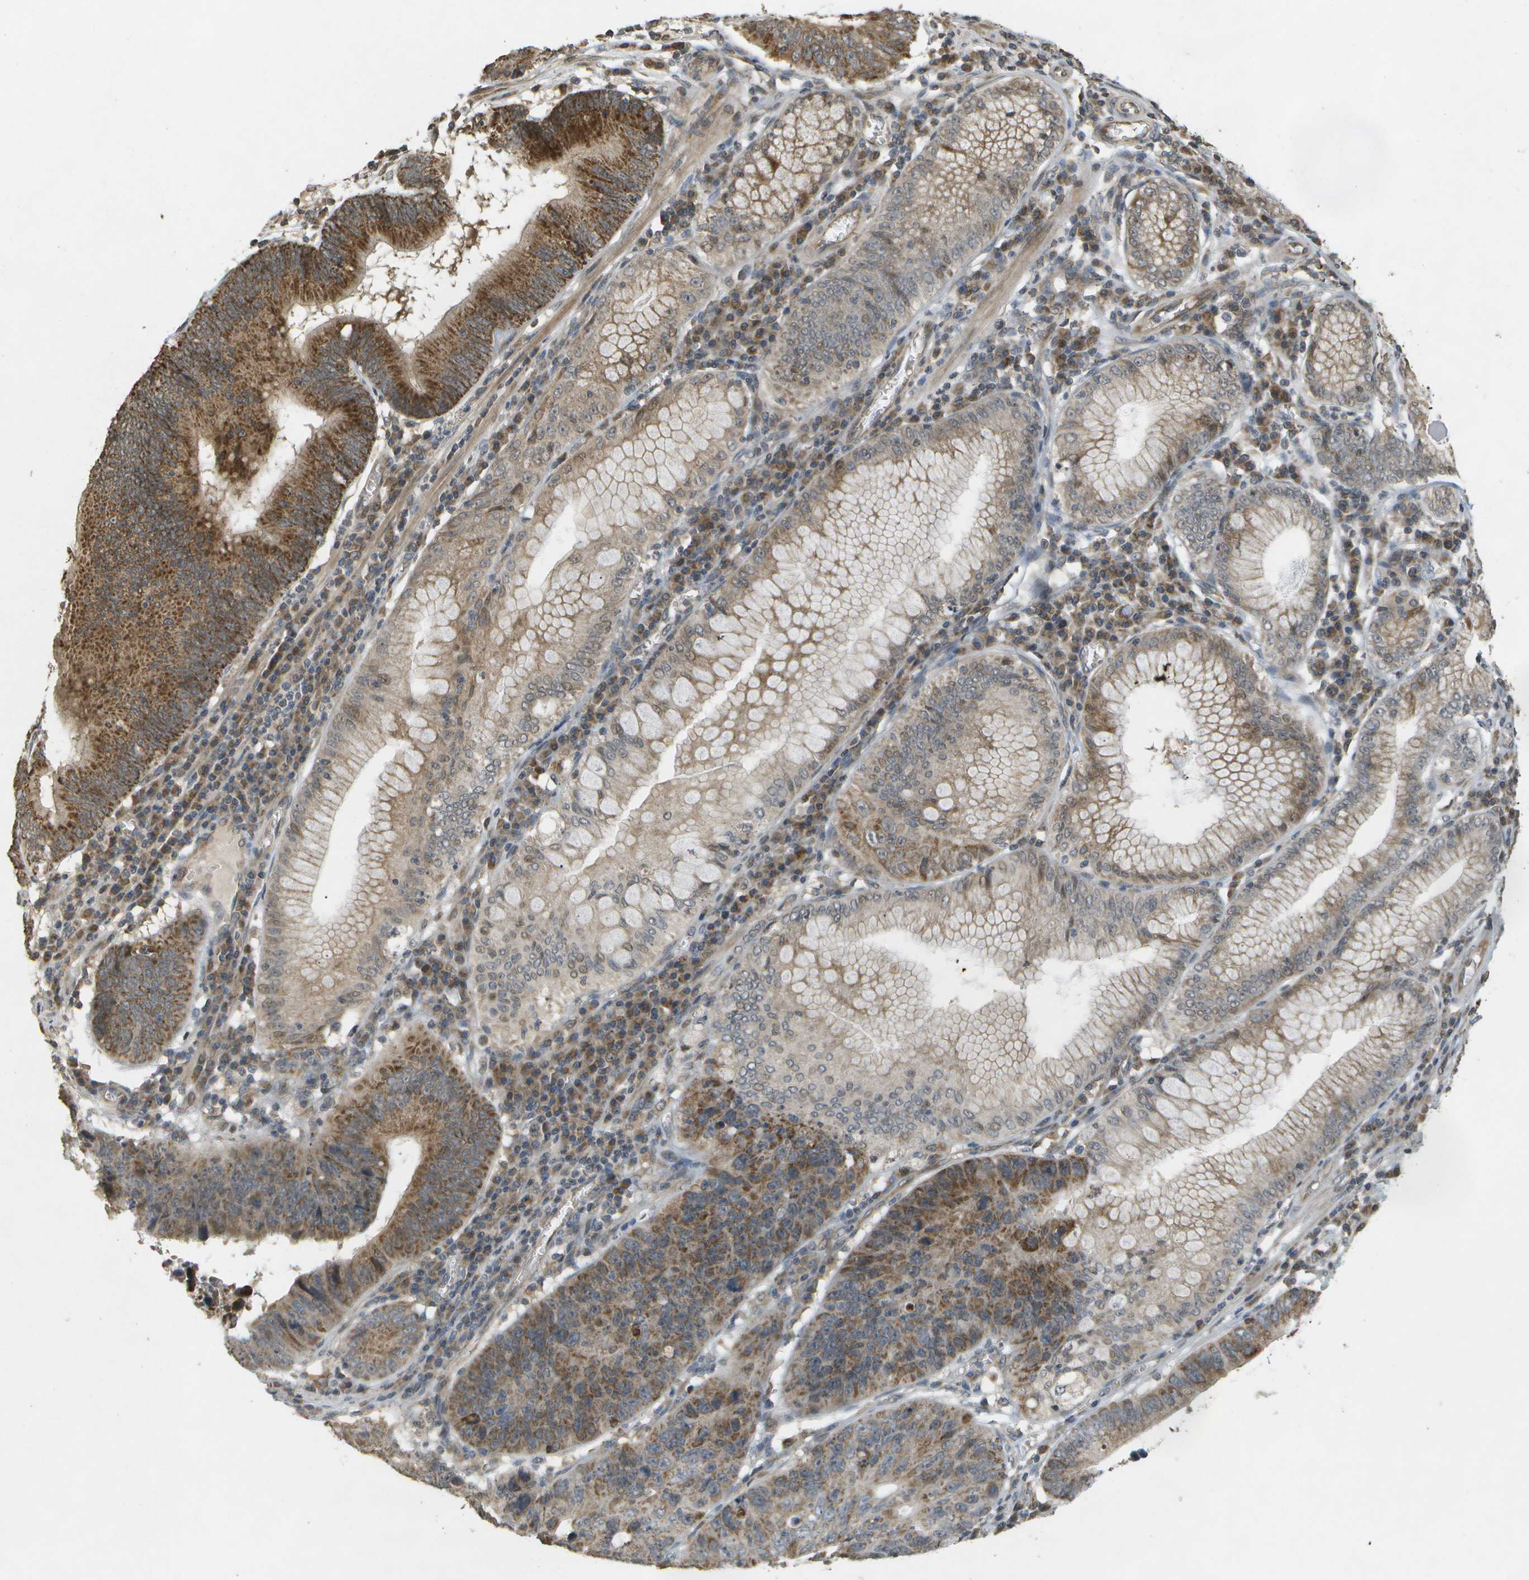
{"staining": {"intensity": "moderate", "quantity": ">75%", "location": "cytoplasmic/membranous"}, "tissue": "stomach cancer", "cell_type": "Tumor cells", "image_type": "cancer", "snomed": [{"axis": "morphology", "description": "Adenocarcinoma, NOS"}, {"axis": "topography", "description": "Stomach"}], "caption": "IHC of stomach cancer shows medium levels of moderate cytoplasmic/membranous positivity in about >75% of tumor cells.", "gene": "RAB21", "patient": {"sex": "male", "age": 59}}